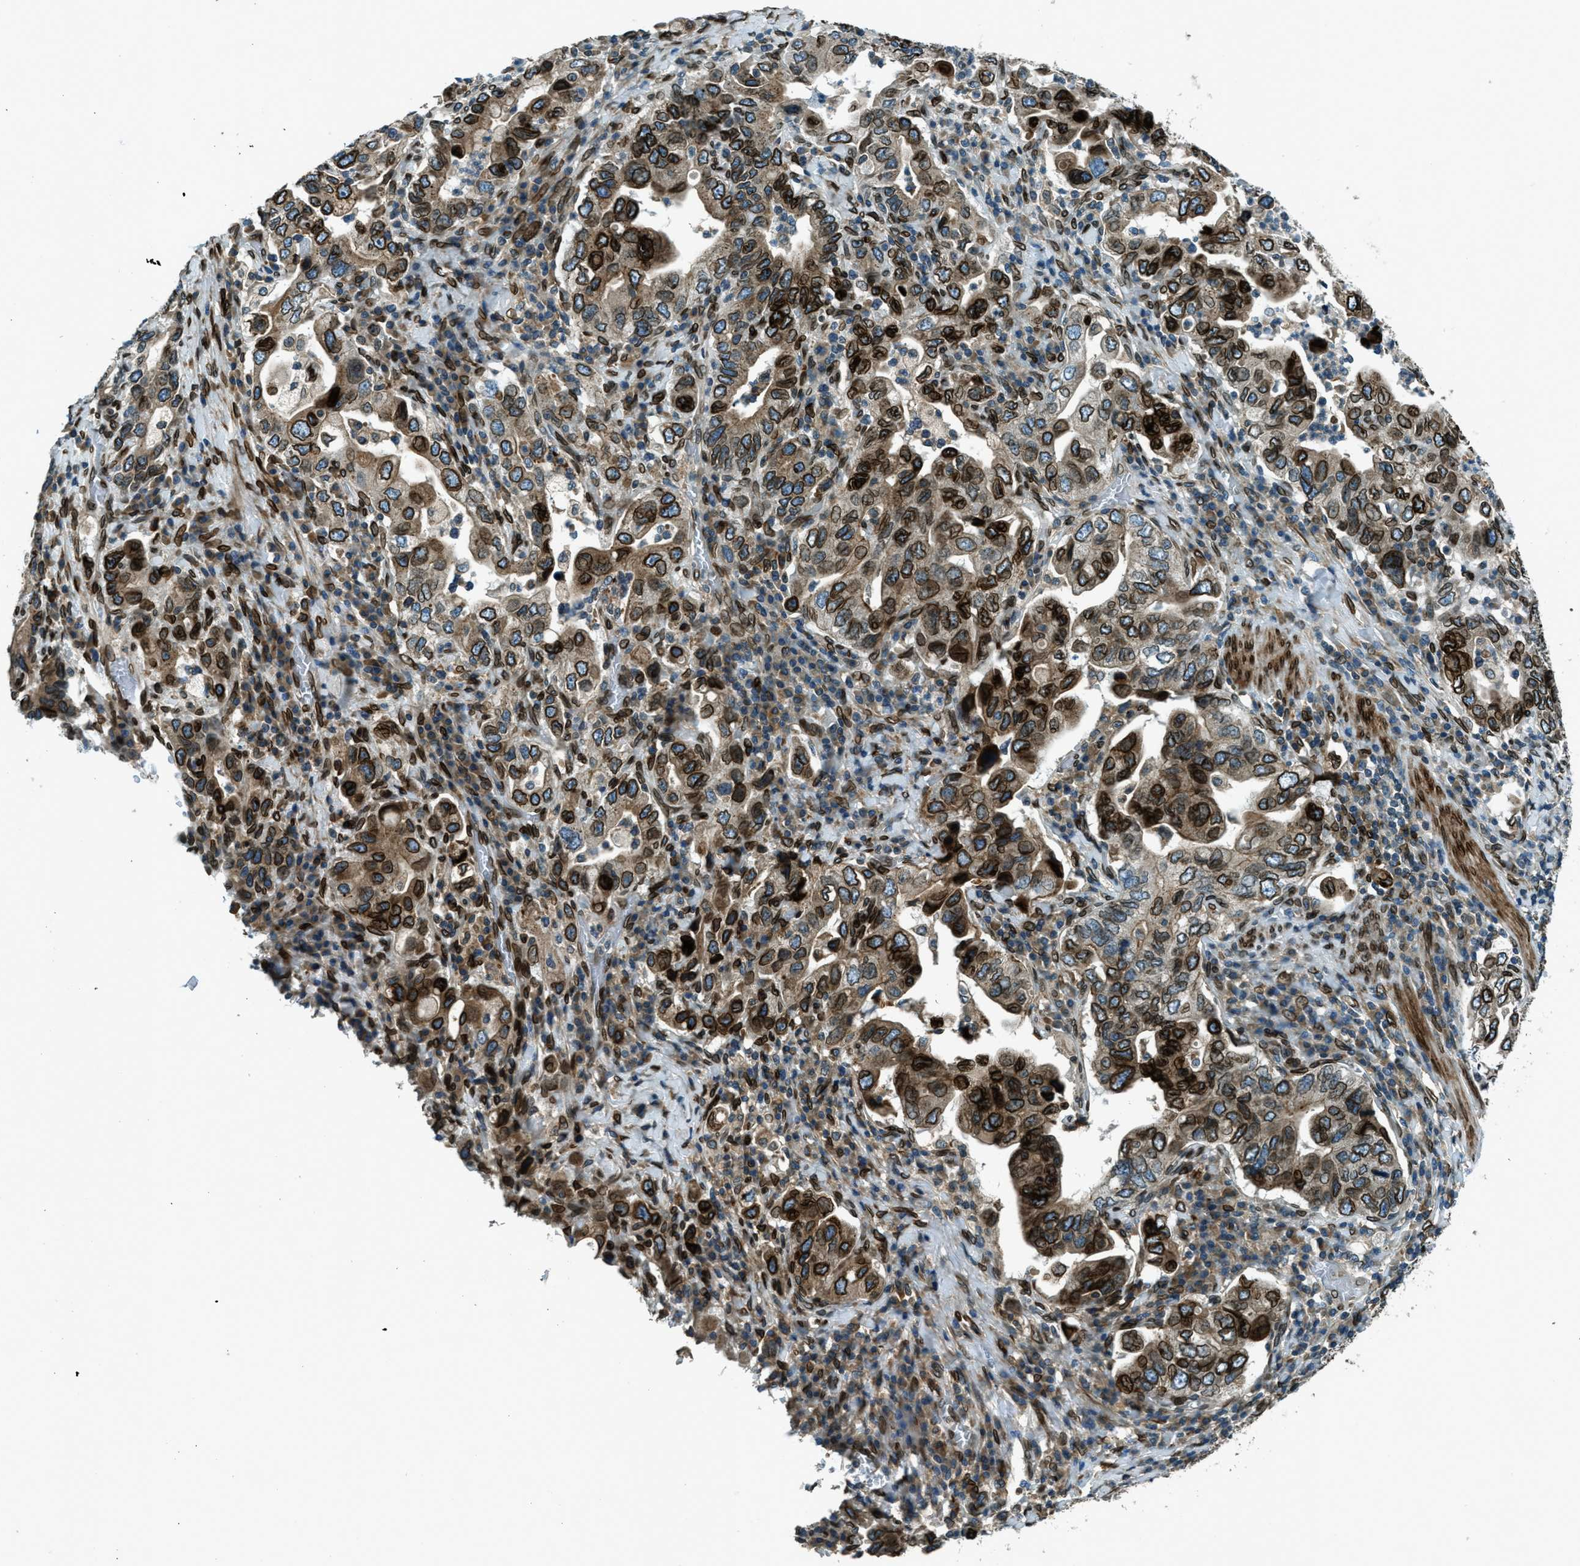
{"staining": {"intensity": "strong", "quantity": ">75%", "location": "cytoplasmic/membranous,nuclear"}, "tissue": "stomach cancer", "cell_type": "Tumor cells", "image_type": "cancer", "snomed": [{"axis": "morphology", "description": "Adenocarcinoma, NOS"}, {"axis": "topography", "description": "Stomach, upper"}], "caption": "A histopathology image showing strong cytoplasmic/membranous and nuclear positivity in about >75% of tumor cells in adenocarcinoma (stomach), as visualized by brown immunohistochemical staining.", "gene": "LEMD2", "patient": {"sex": "male", "age": 62}}